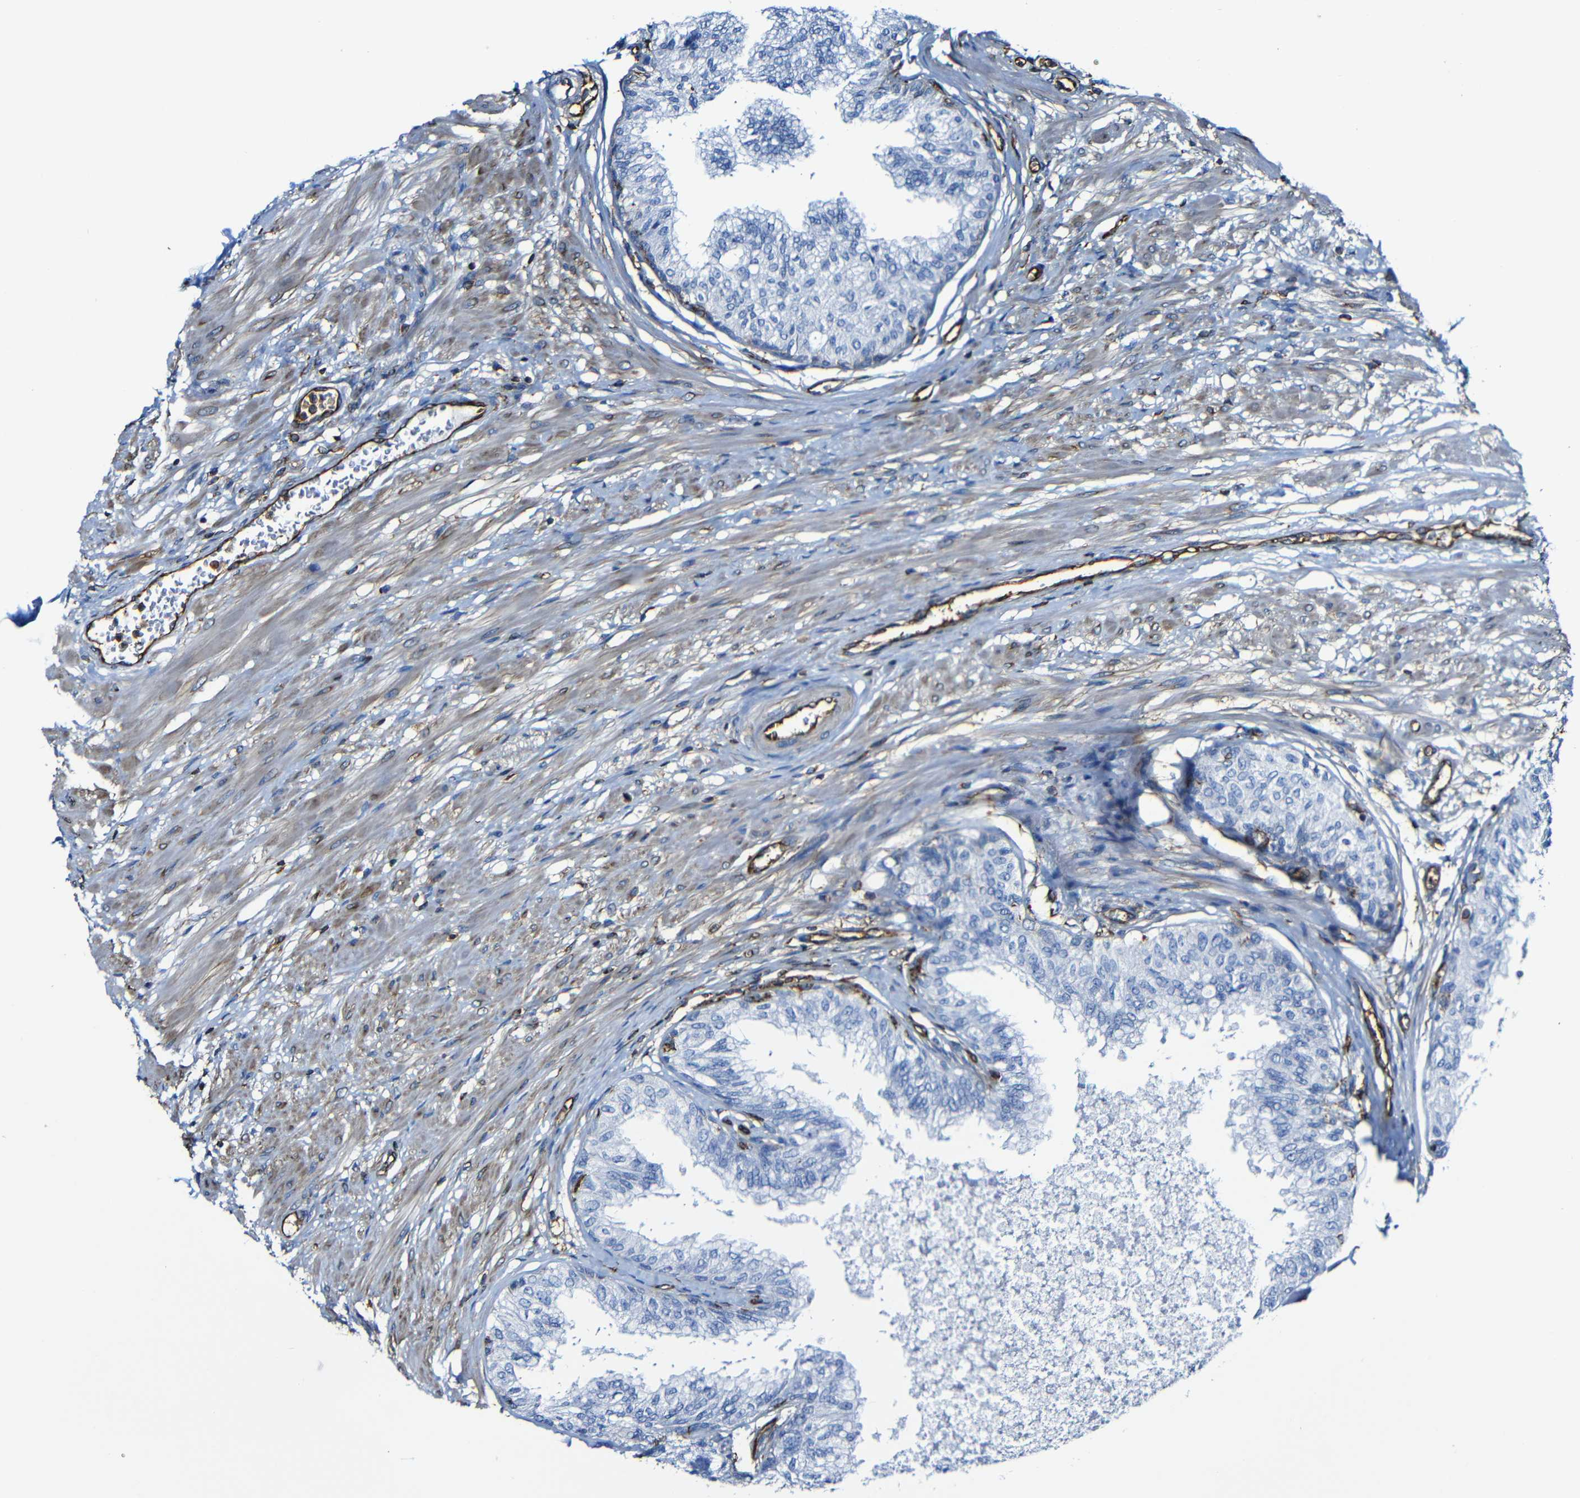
{"staining": {"intensity": "negative", "quantity": "none", "location": "none"}, "tissue": "prostate", "cell_type": "Glandular cells", "image_type": "normal", "snomed": [{"axis": "morphology", "description": "Normal tissue, NOS"}, {"axis": "topography", "description": "Prostate"}, {"axis": "topography", "description": "Seminal veicle"}], "caption": "Glandular cells show no significant protein positivity in unremarkable prostate. (DAB (3,3'-diaminobenzidine) IHC with hematoxylin counter stain).", "gene": "MSN", "patient": {"sex": "male", "age": 60}}